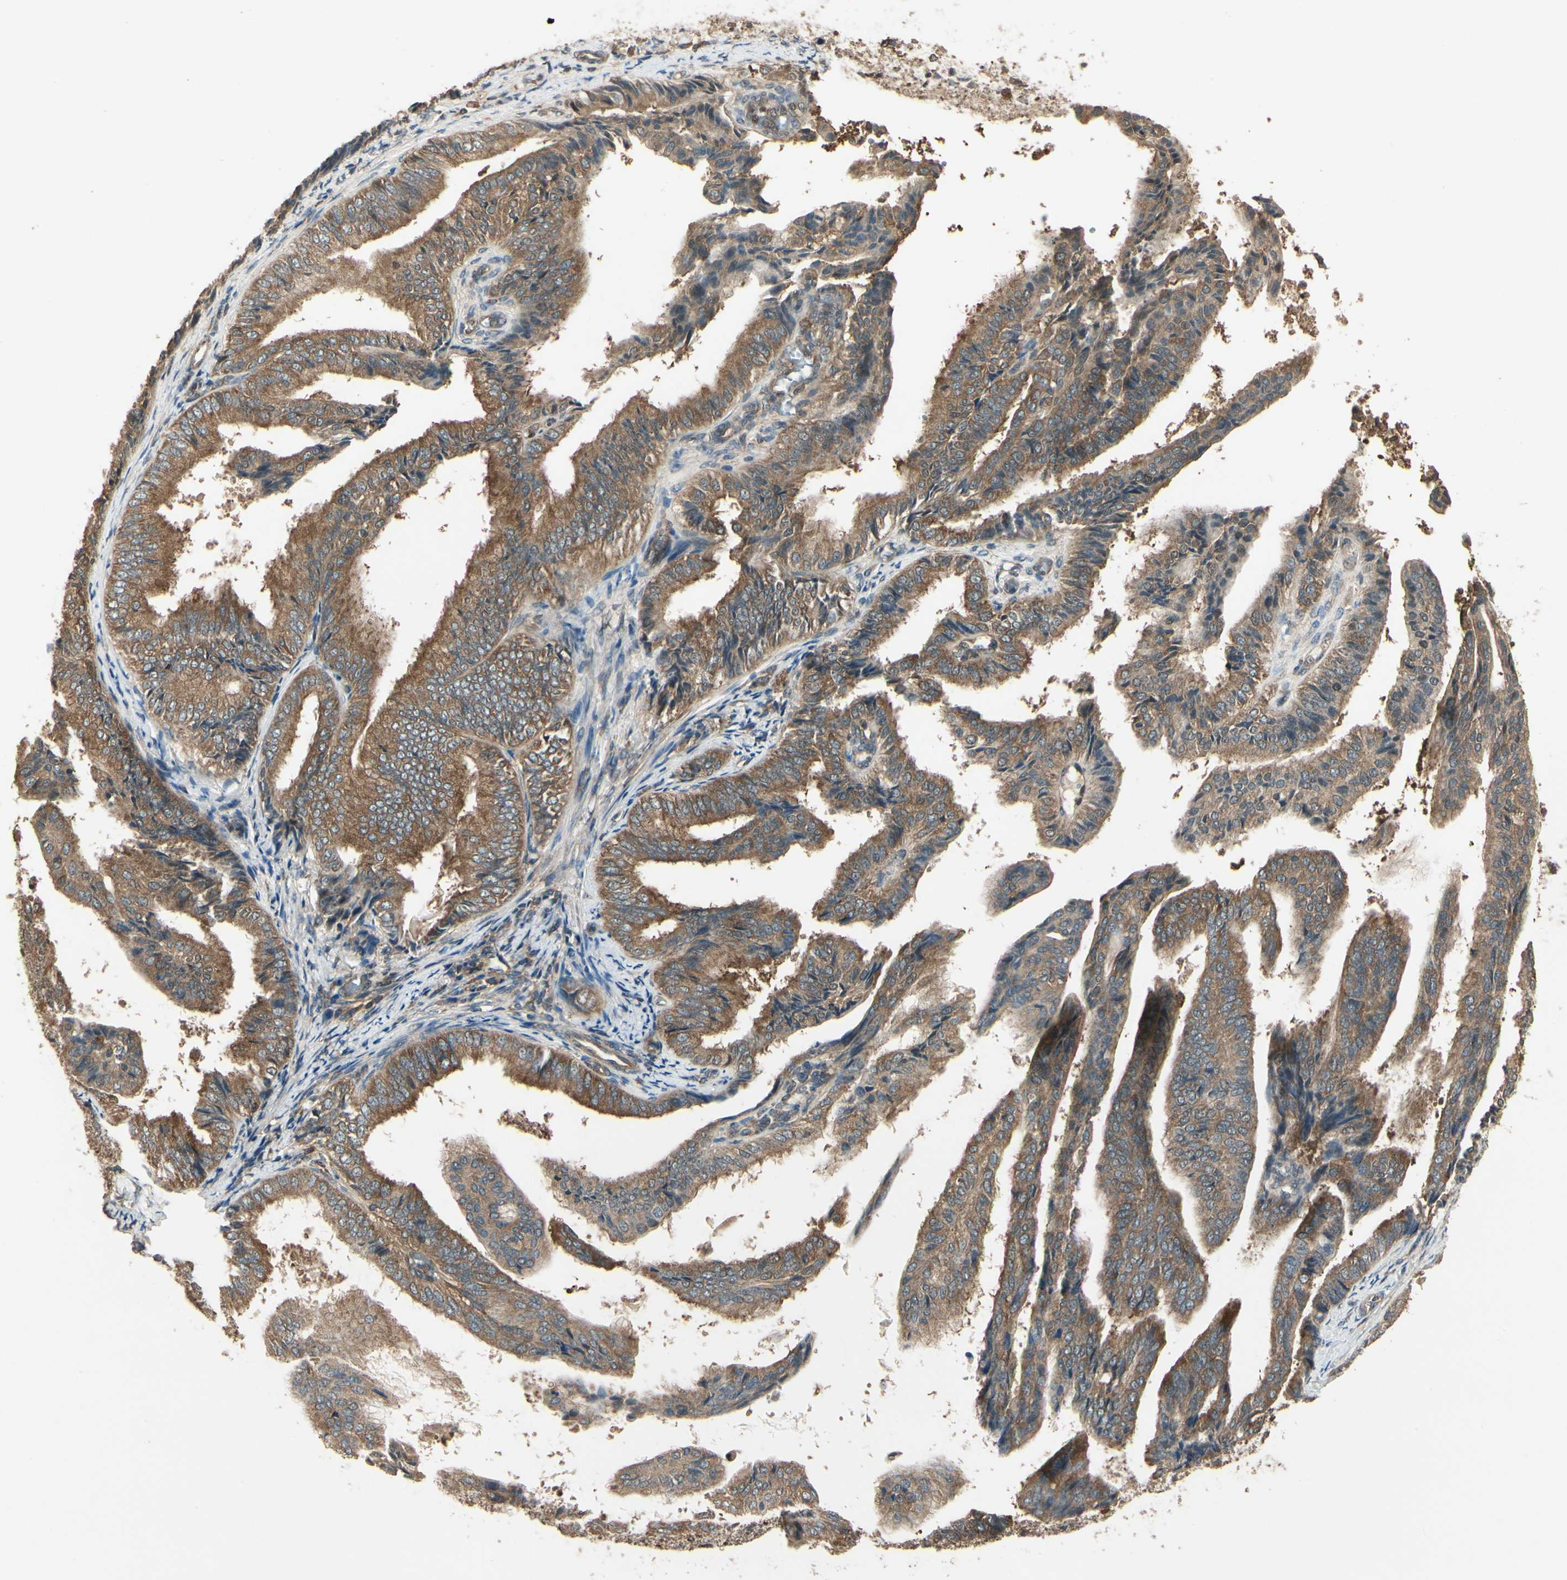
{"staining": {"intensity": "moderate", "quantity": ">75%", "location": "cytoplasmic/membranous"}, "tissue": "endometrial cancer", "cell_type": "Tumor cells", "image_type": "cancer", "snomed": [{"axis": "morphology", "description": "Adenocarcinoma, NOS"}, {"axis": "topography", "description": "Endometrium"}], "caption": "Protein expression analysis of human adenocarcinoma (endometrial) reveals moderate cytoplasmic/membranous positivity in approximately >75% of tumor cells.", "gene": "CCT7", "patient": {"sex": "female", "age": 58}}